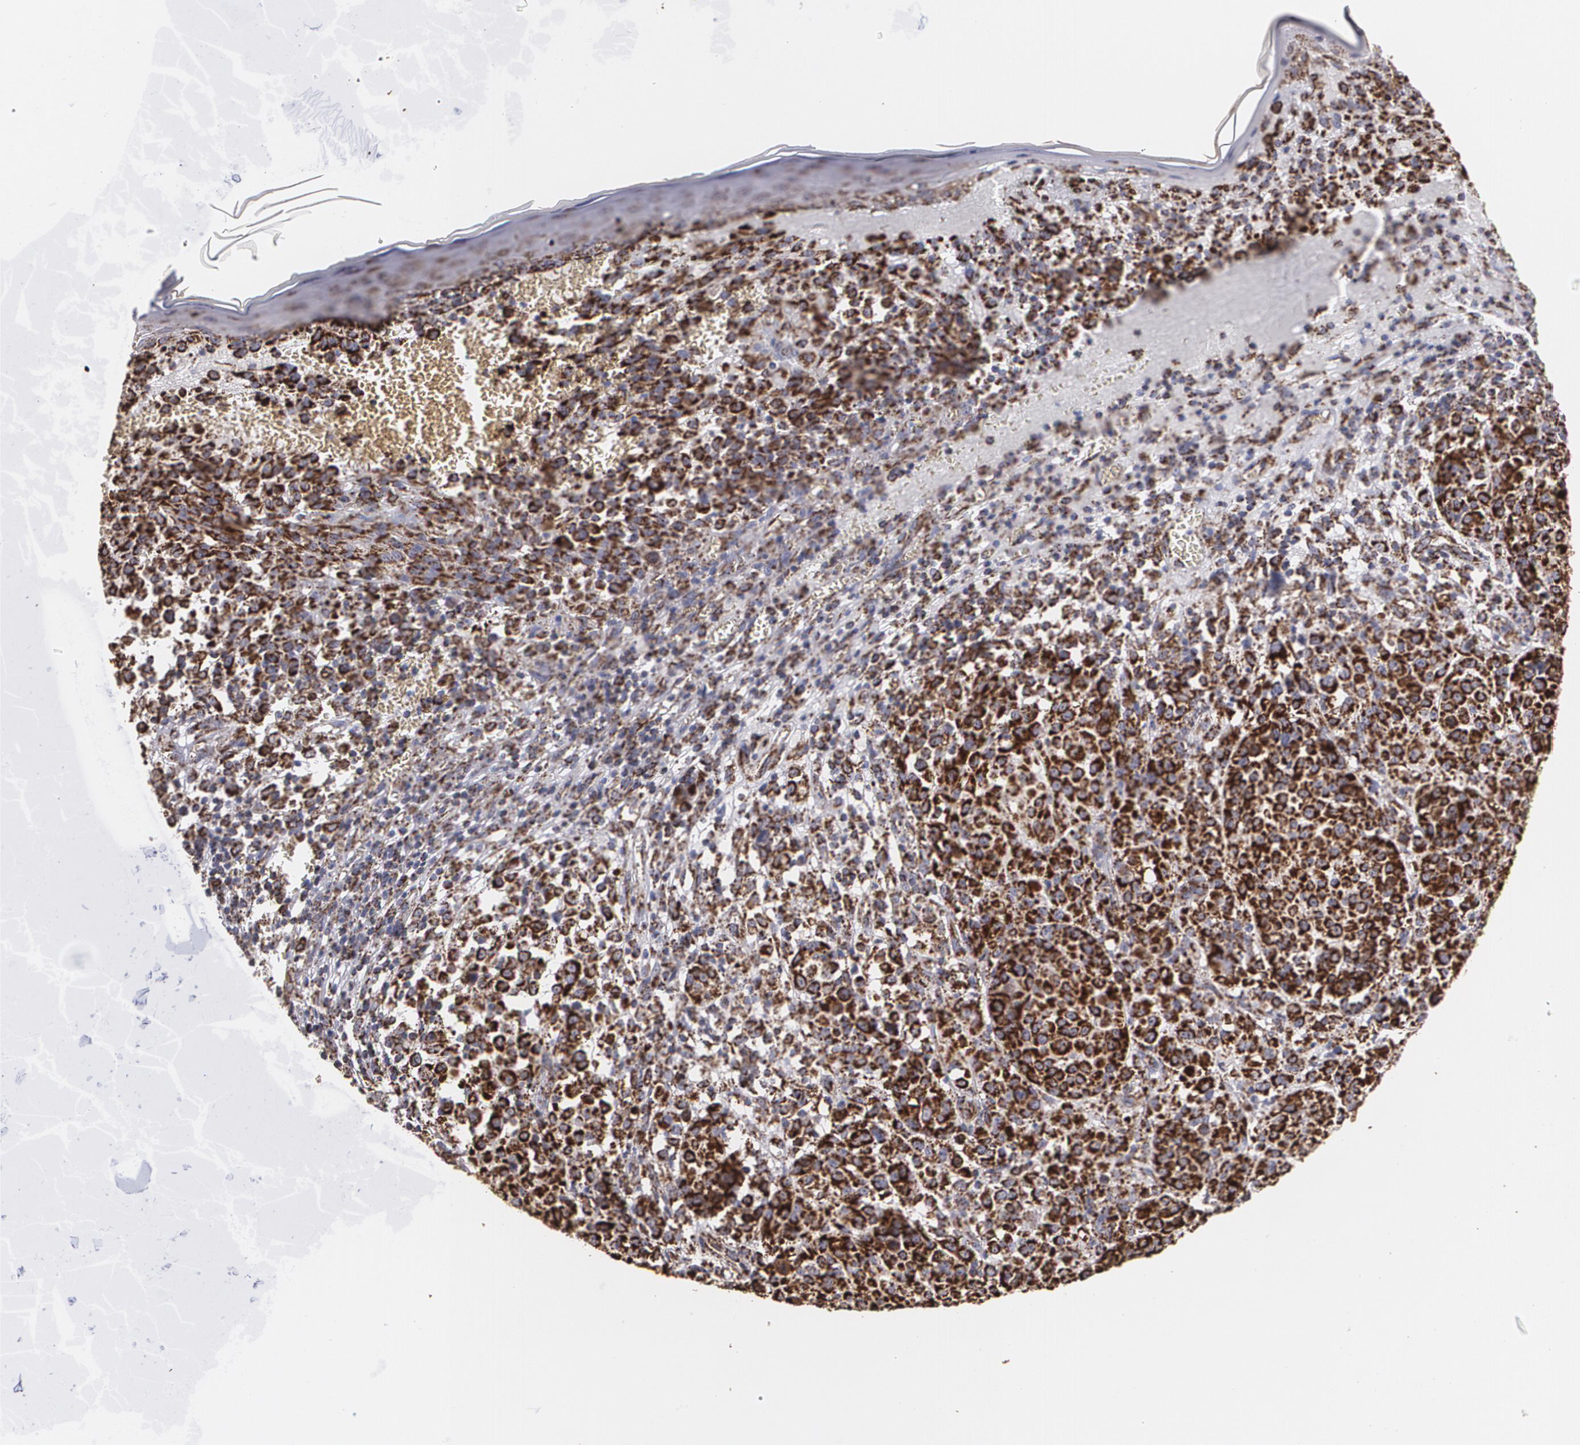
{"staining": {"intensity": "strong", "quantity": ">75%", "location": "cytoplasmic/membranous"}, "tissue": "melanoma", "cell_type": "Tumor cells", "image_type": "cancer", "snomed": [{"axis": "morphology", "description": "Malignant melanoma, NOS"}, {"axis": "topography", "description": "Skin"}], "caption": "Tumor cells display high levels of strong cytoplasmic/membranous staining in approximately >75% of cells in human melanoma. (DAB = brown stain, brightfield microscopy at high magnification).", "gene": "HSPD1", "patient": {"sex": "female", "age": 49}}